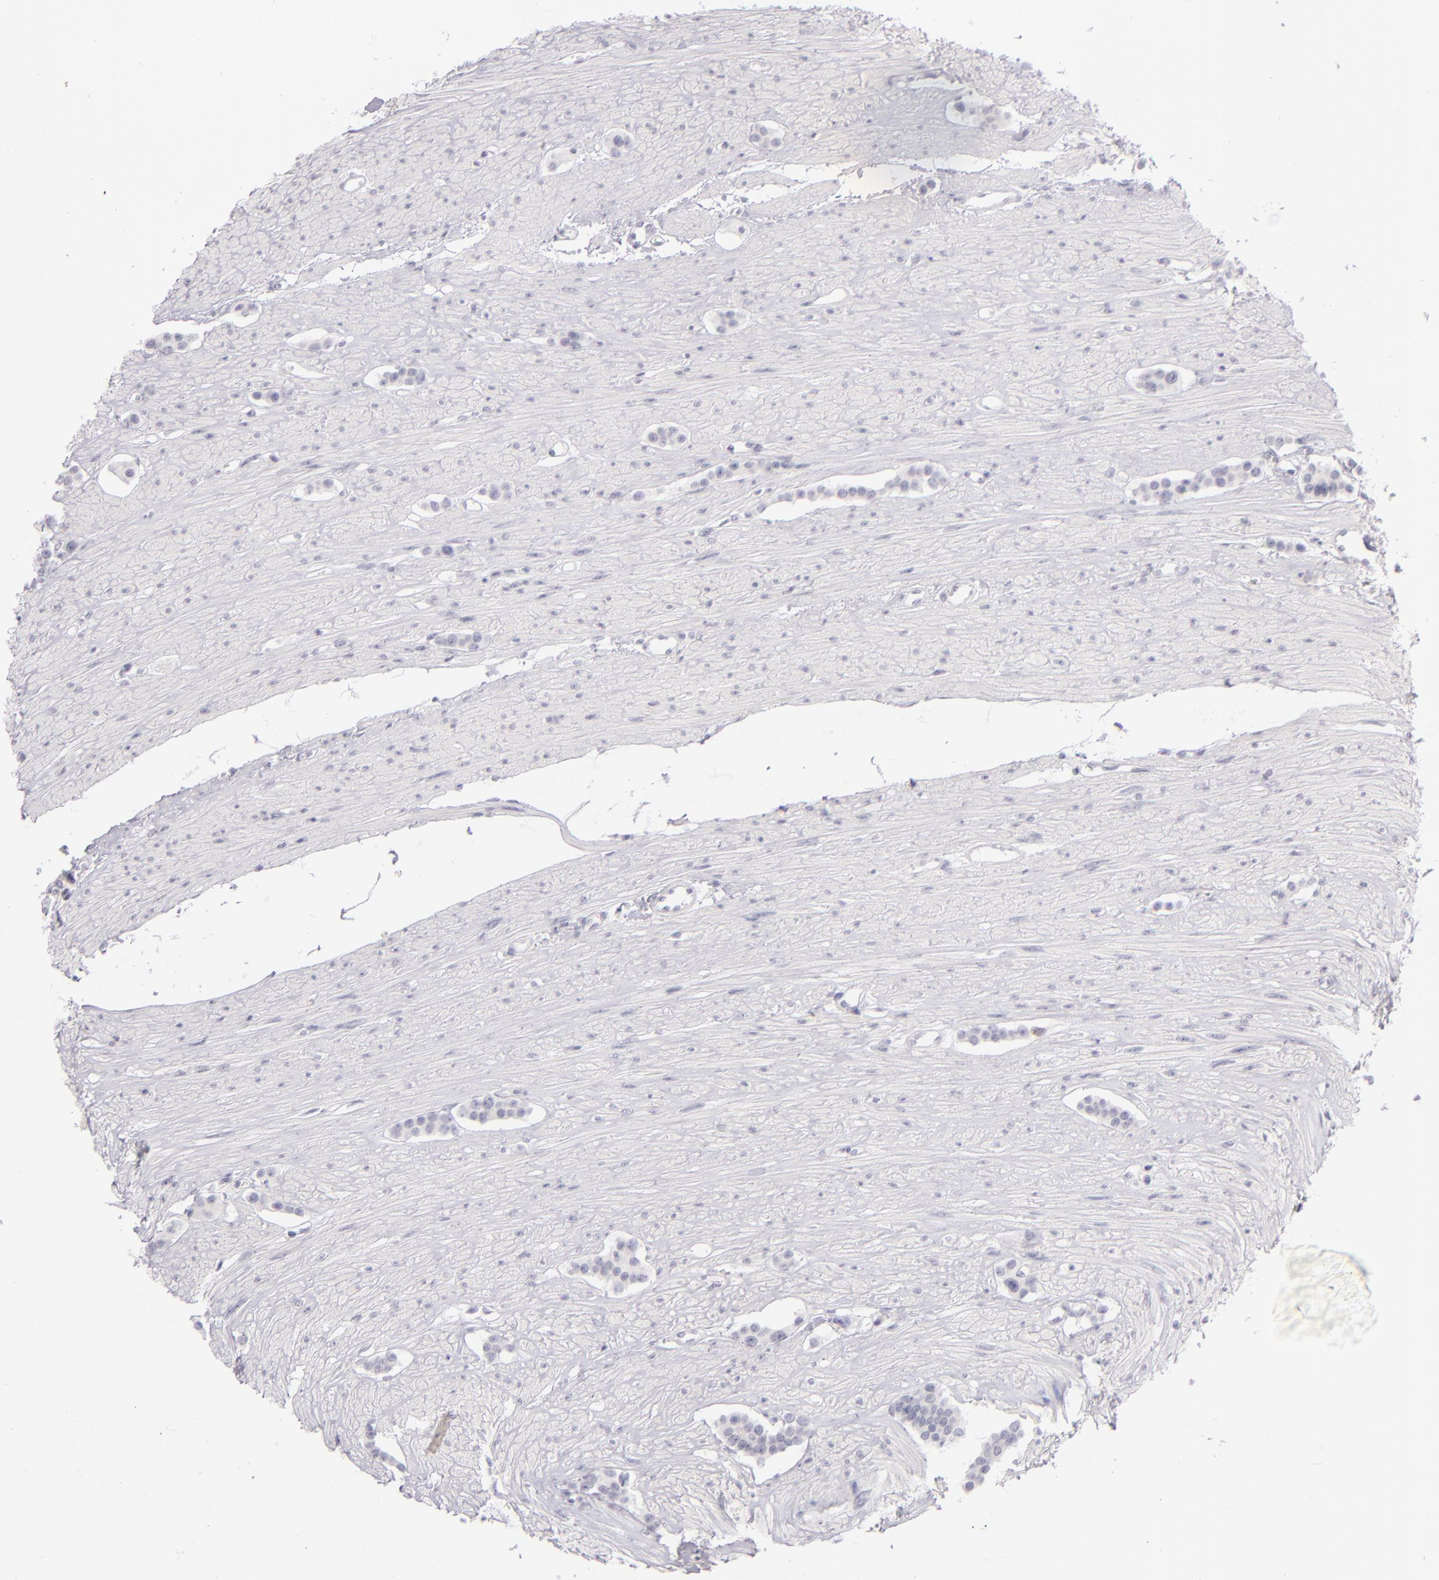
{"staining": {"intensity": "negative", "quantity": "none", "location": "none"}, "tissue": "carcinoid", "cell_type": "Tumor cells", "image_type": "cancer", "snomed": [{"axis": "morphology", "description": "Carcinoid, malignant, NOS"}, {"axis": "topography", "description": "Small intestine"}], "caption": "Histopathology image shows no significant protein staining in tumor cells of carcinoid.", "gene": "CD40", "patient": {"sex": "male", "age": 60}}